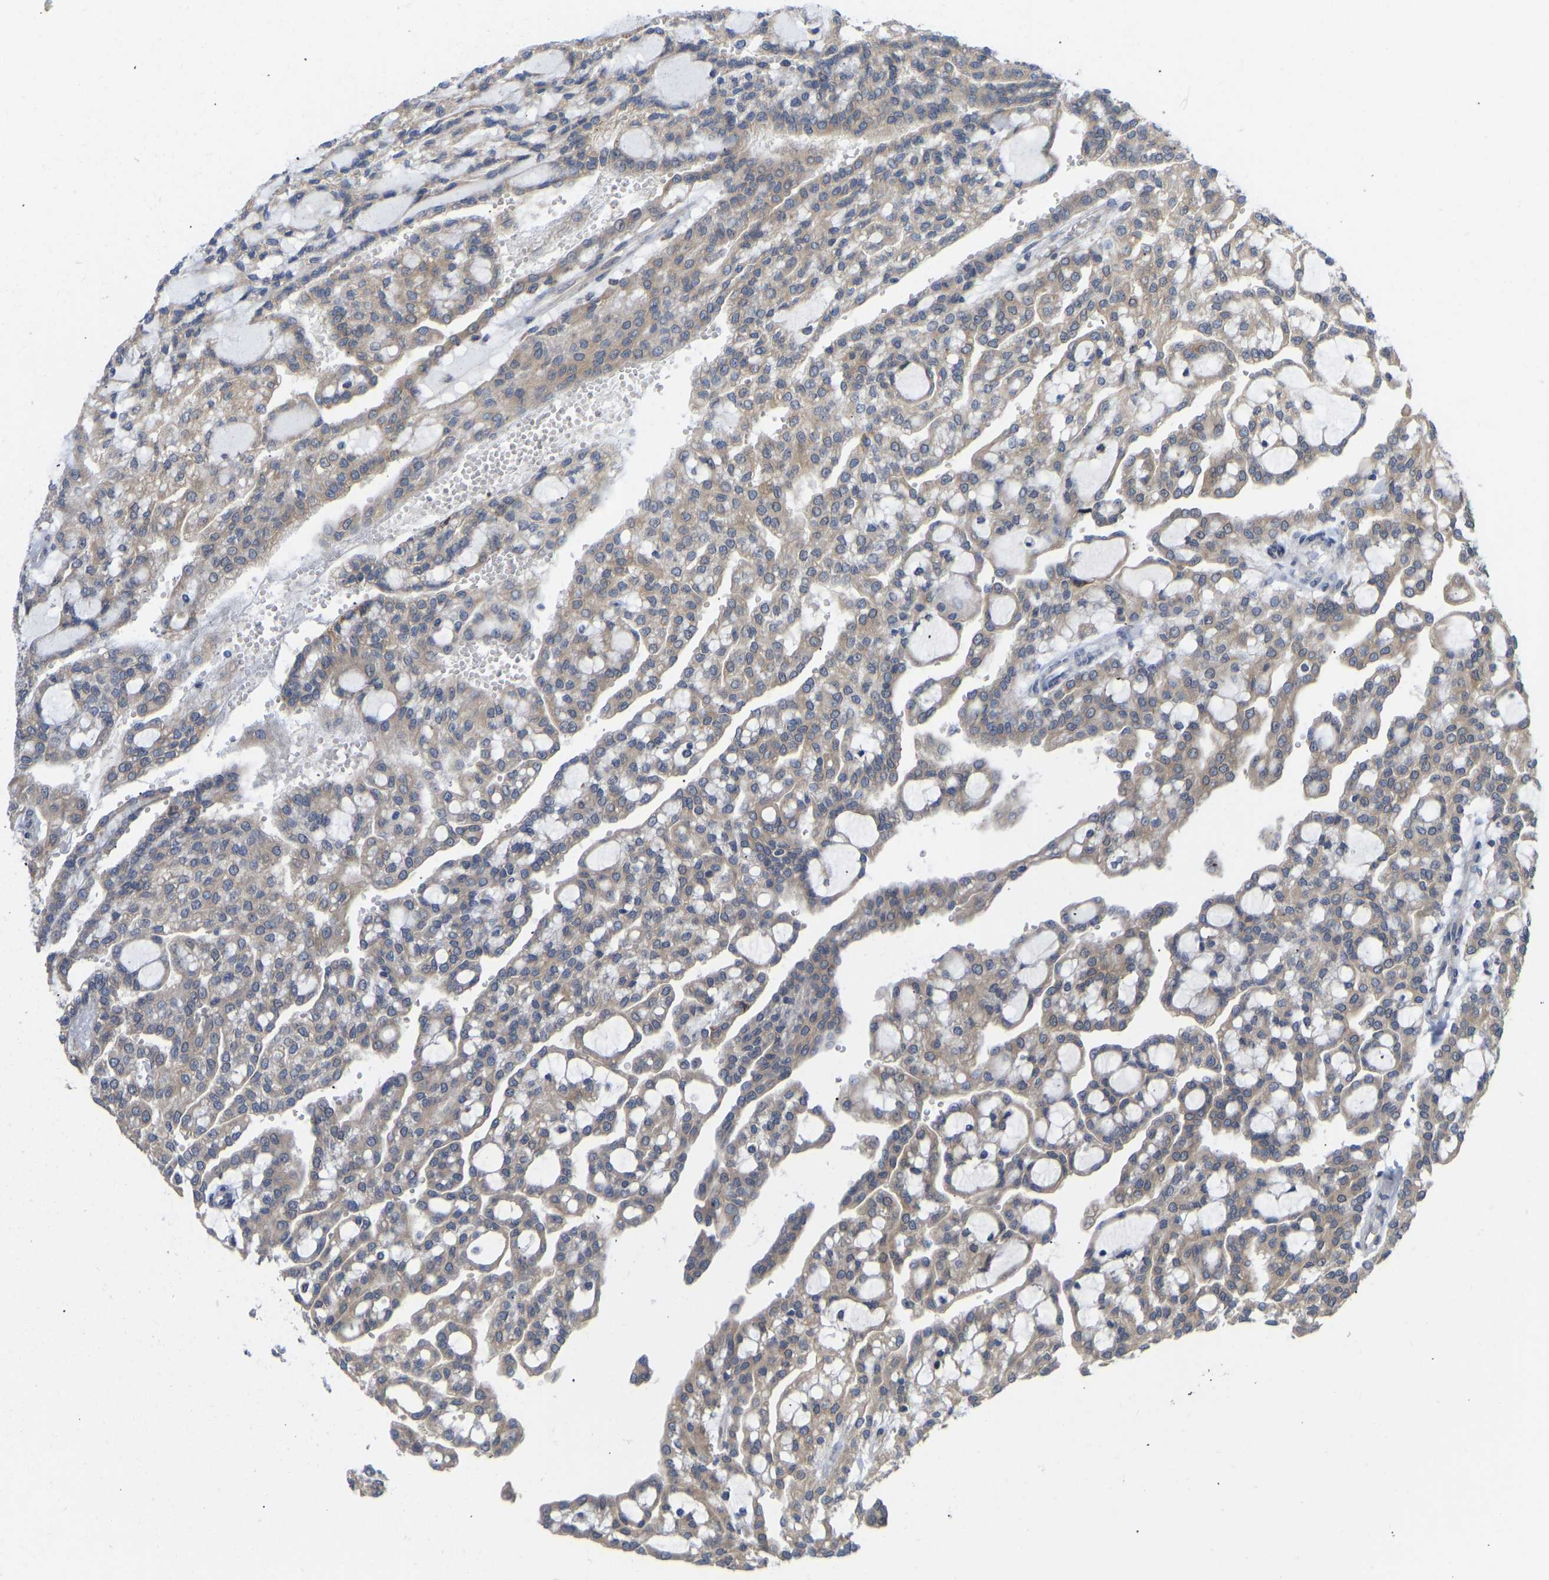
{"staining": {"intensity": "weak", "quantity": ">75%", "location": "cytoplasmic/membranous"}, "tissue": "renal cancer", "cell_type": "Tumor cells", "image_type": "cancer", "snomed": [{"axis": "morphology", "description": "Adenocarcinoma, NOS"}, {"axis": "topography", "description": "Kidney"}], "caption": "An image showing weak cytoplasmic/membranous staining in approximately >75% of tumor cells in adenocarcinoma (renal), as visualized by brown immunohistochemical staining.", "gene": "BEND3", "patient": {"sex": "male", "age": 63}}